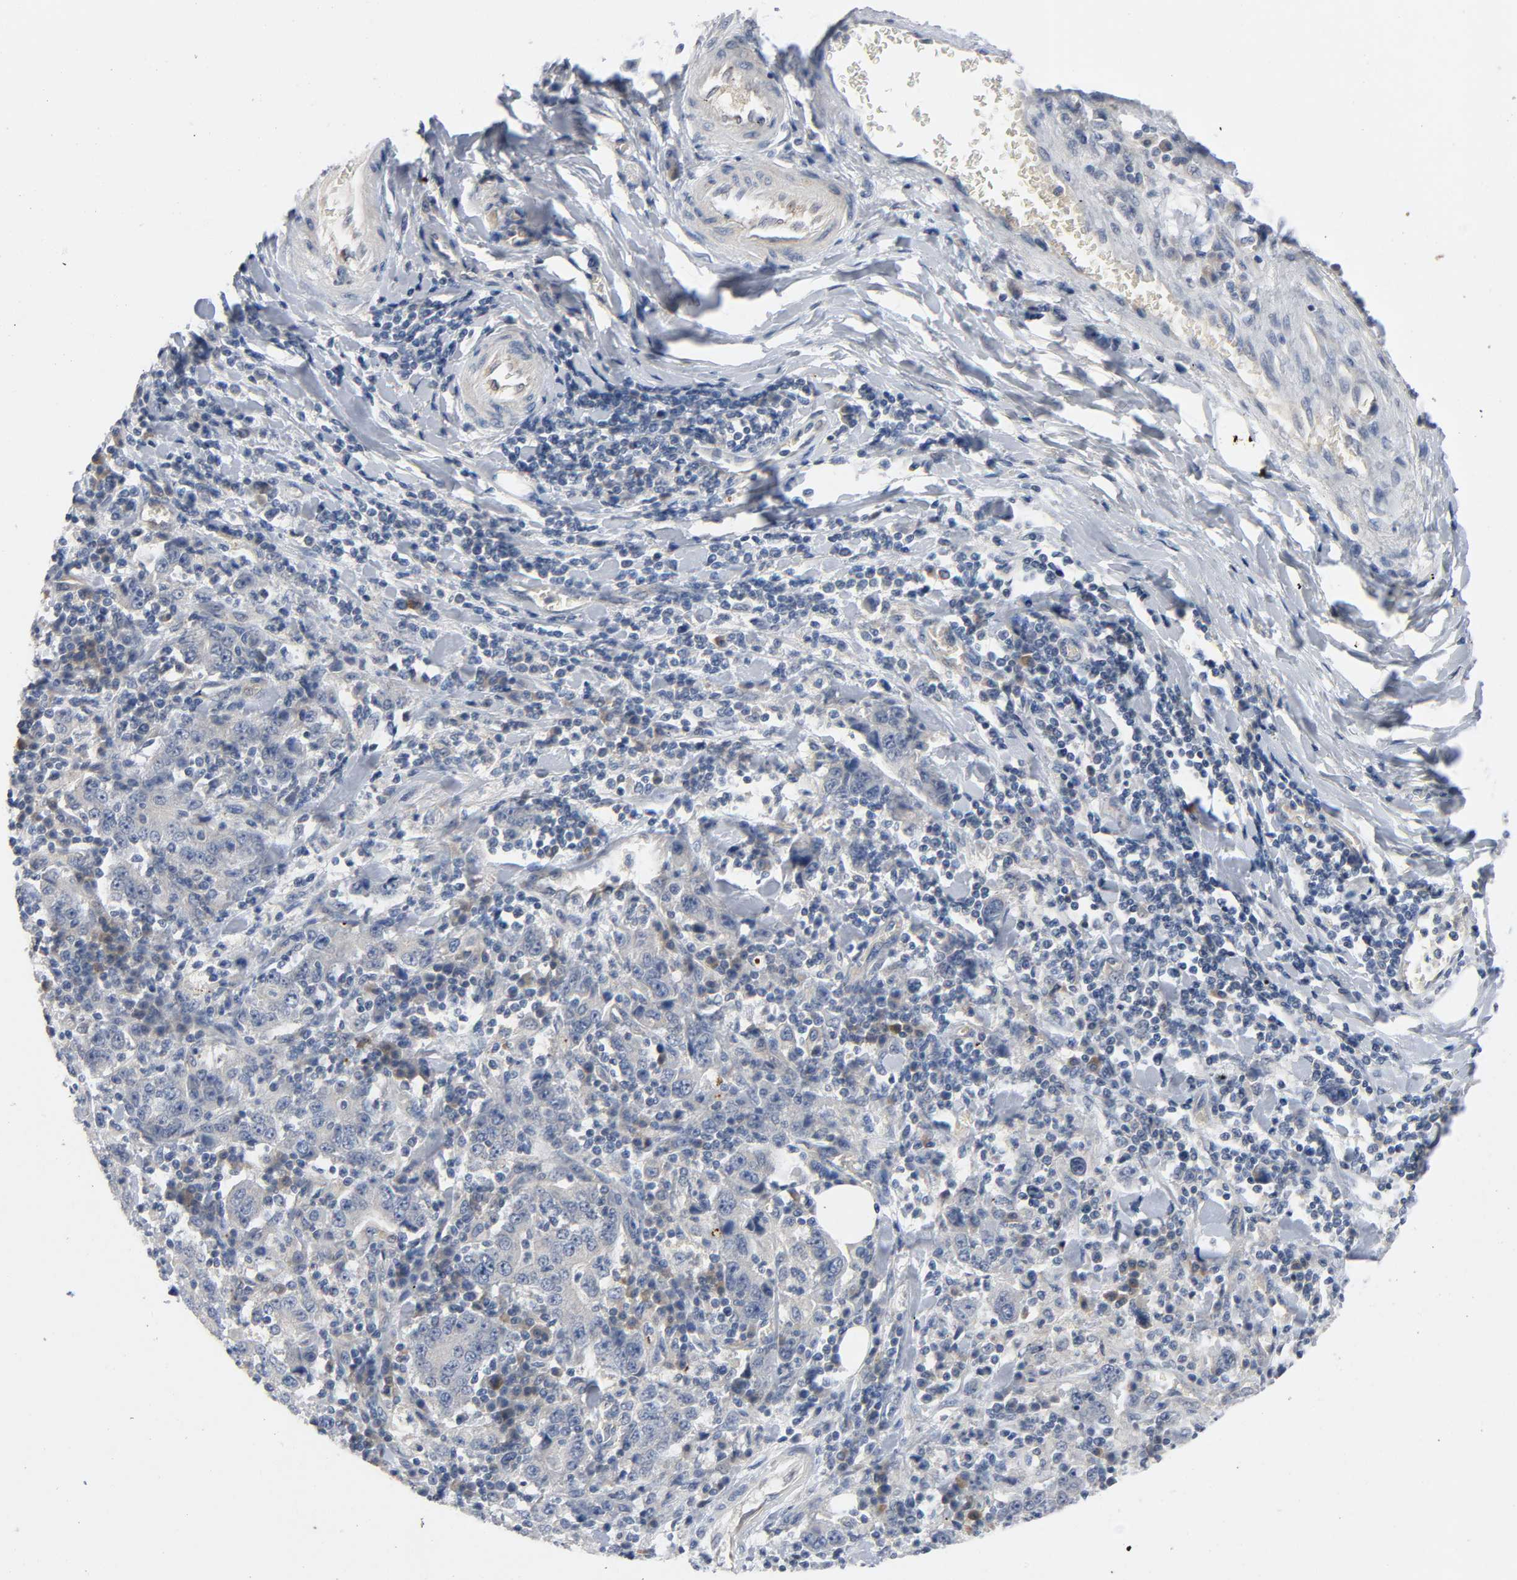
{"staining": {"intensity": "weak", "quantity": "25%-75%", "location": "cytoplasmic/membranous"}, "tissue": "stomach cancer", "cell_type": "Tumor cells", "image_type": "cancer", "snomed": [{"axis": "morphology", "description": "Normal tissue, NOS"}, {"axis": "morphology", "description": "Adenocarcinoma, NOS"}, {"axis": "topography", "description": "Stomach, upper"}, {"axis": "topography", "description": "Stomach"}], "caption": "Brown immunohistochemical staining in human stomach cancer (adenocarcinoma) reveals weak cytoplasmic/membranous positivity in approximately 25%-75% of tumor cells. Using DAB (brown) and hematoxylin (blue) stains, captured at high magnification using brightfield microscopy.", "gene": "HDAC6", "patient": {"sex": "male", "age": 59}}